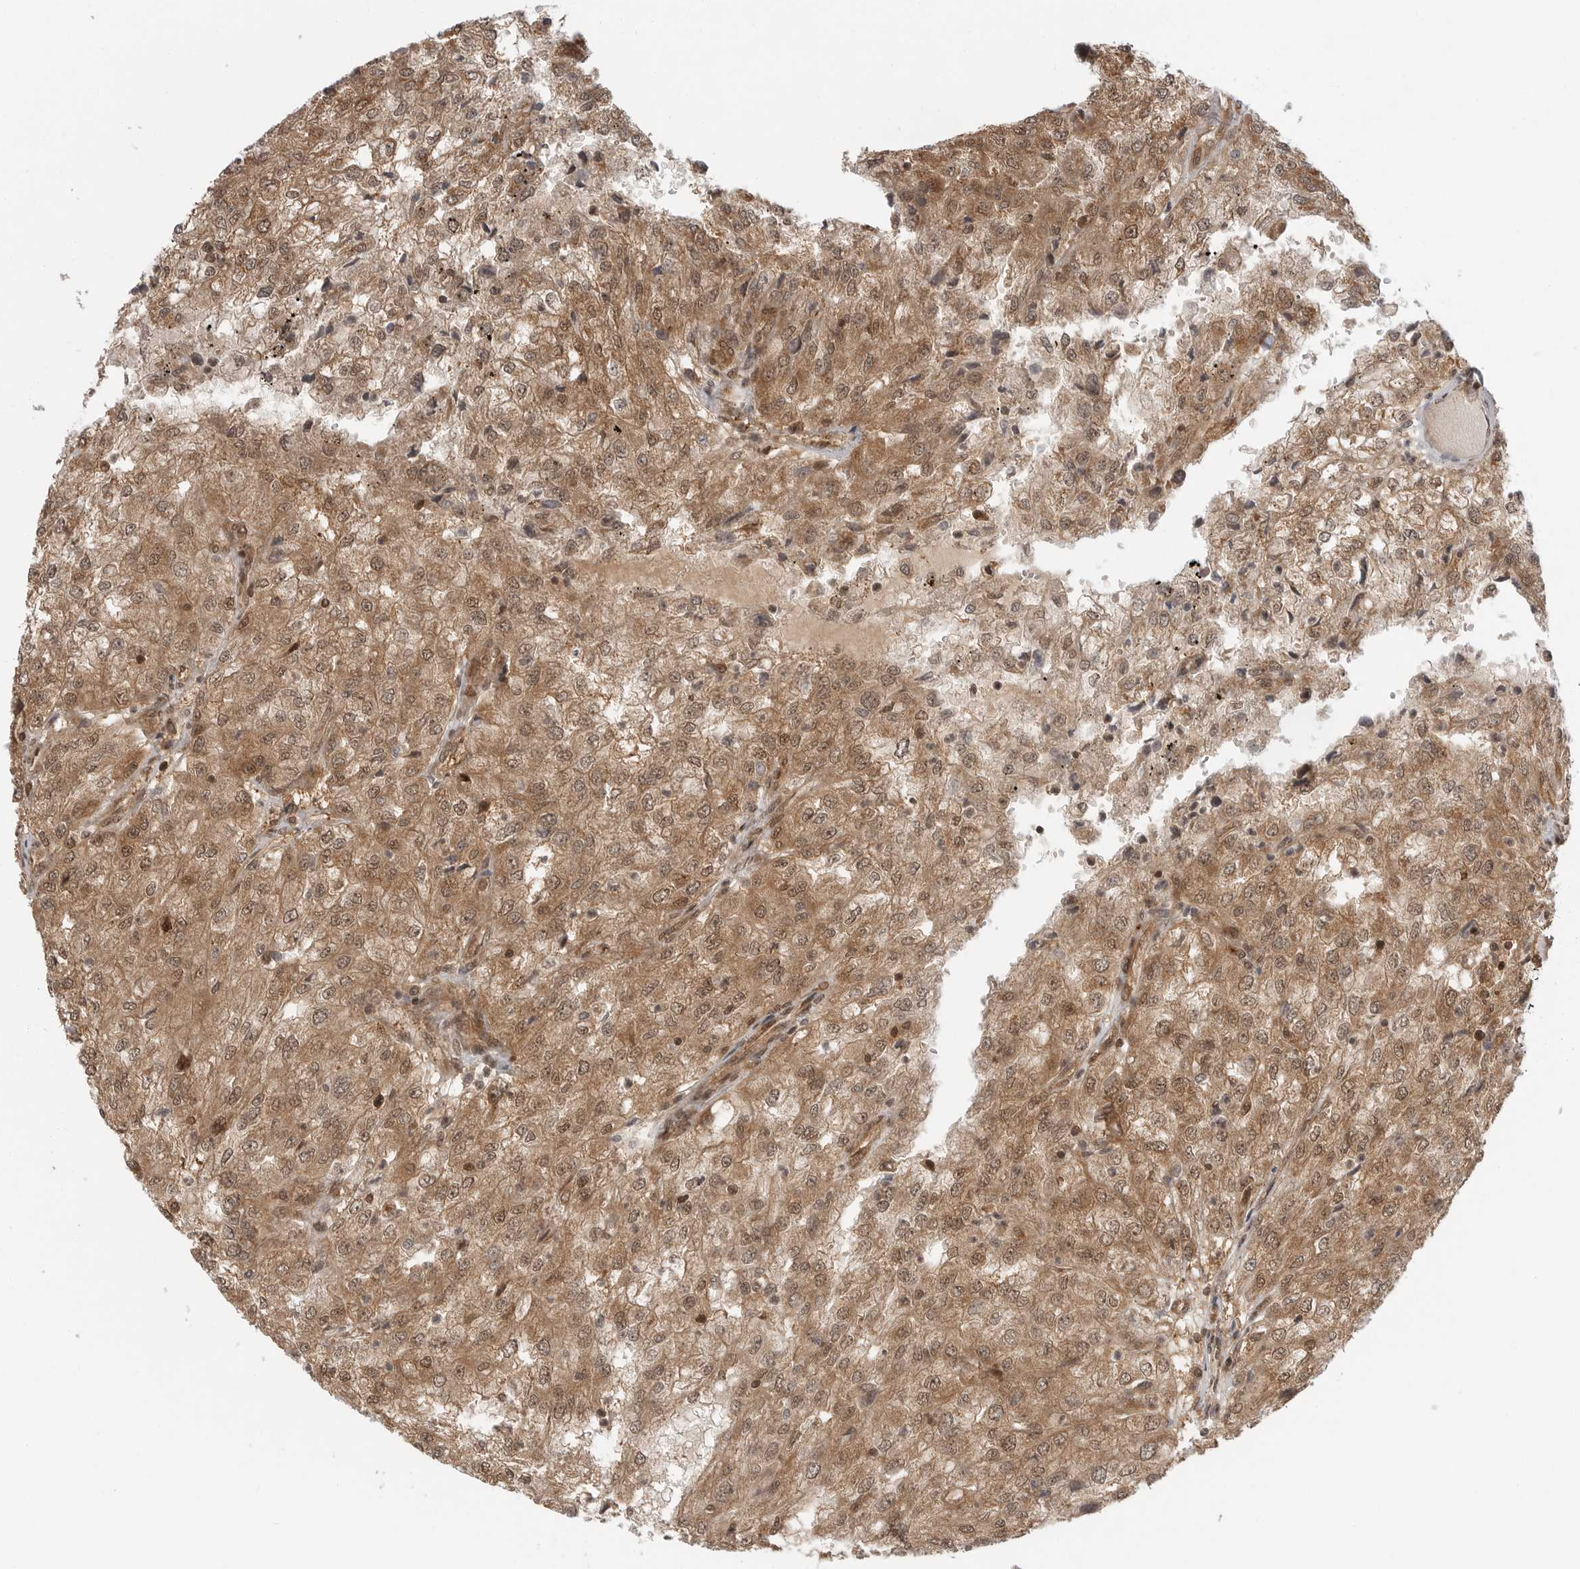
{"staining": {"intensity": "moderate", "quantity": ">75%", "location": "cytoplasmic/membranous,nuclear"}, "tissue": "renal cancer", "cell_type": "Tumor cells", "image_type": "cancer", "snomed": [{"axis": "morphology", "description": "Adenocarcinoma, NOS"}, {"axis": "topography", "description": "Kidney"}], "caption": "Protein analysis of renal adenocarcinoma tissue demonstrates moderate cytoplasmic/membranous and nuclear positivity in approximately >75% of tumor cells.", "gene": "SZRD1", "patient": {"sex": "female", "age": 54}}